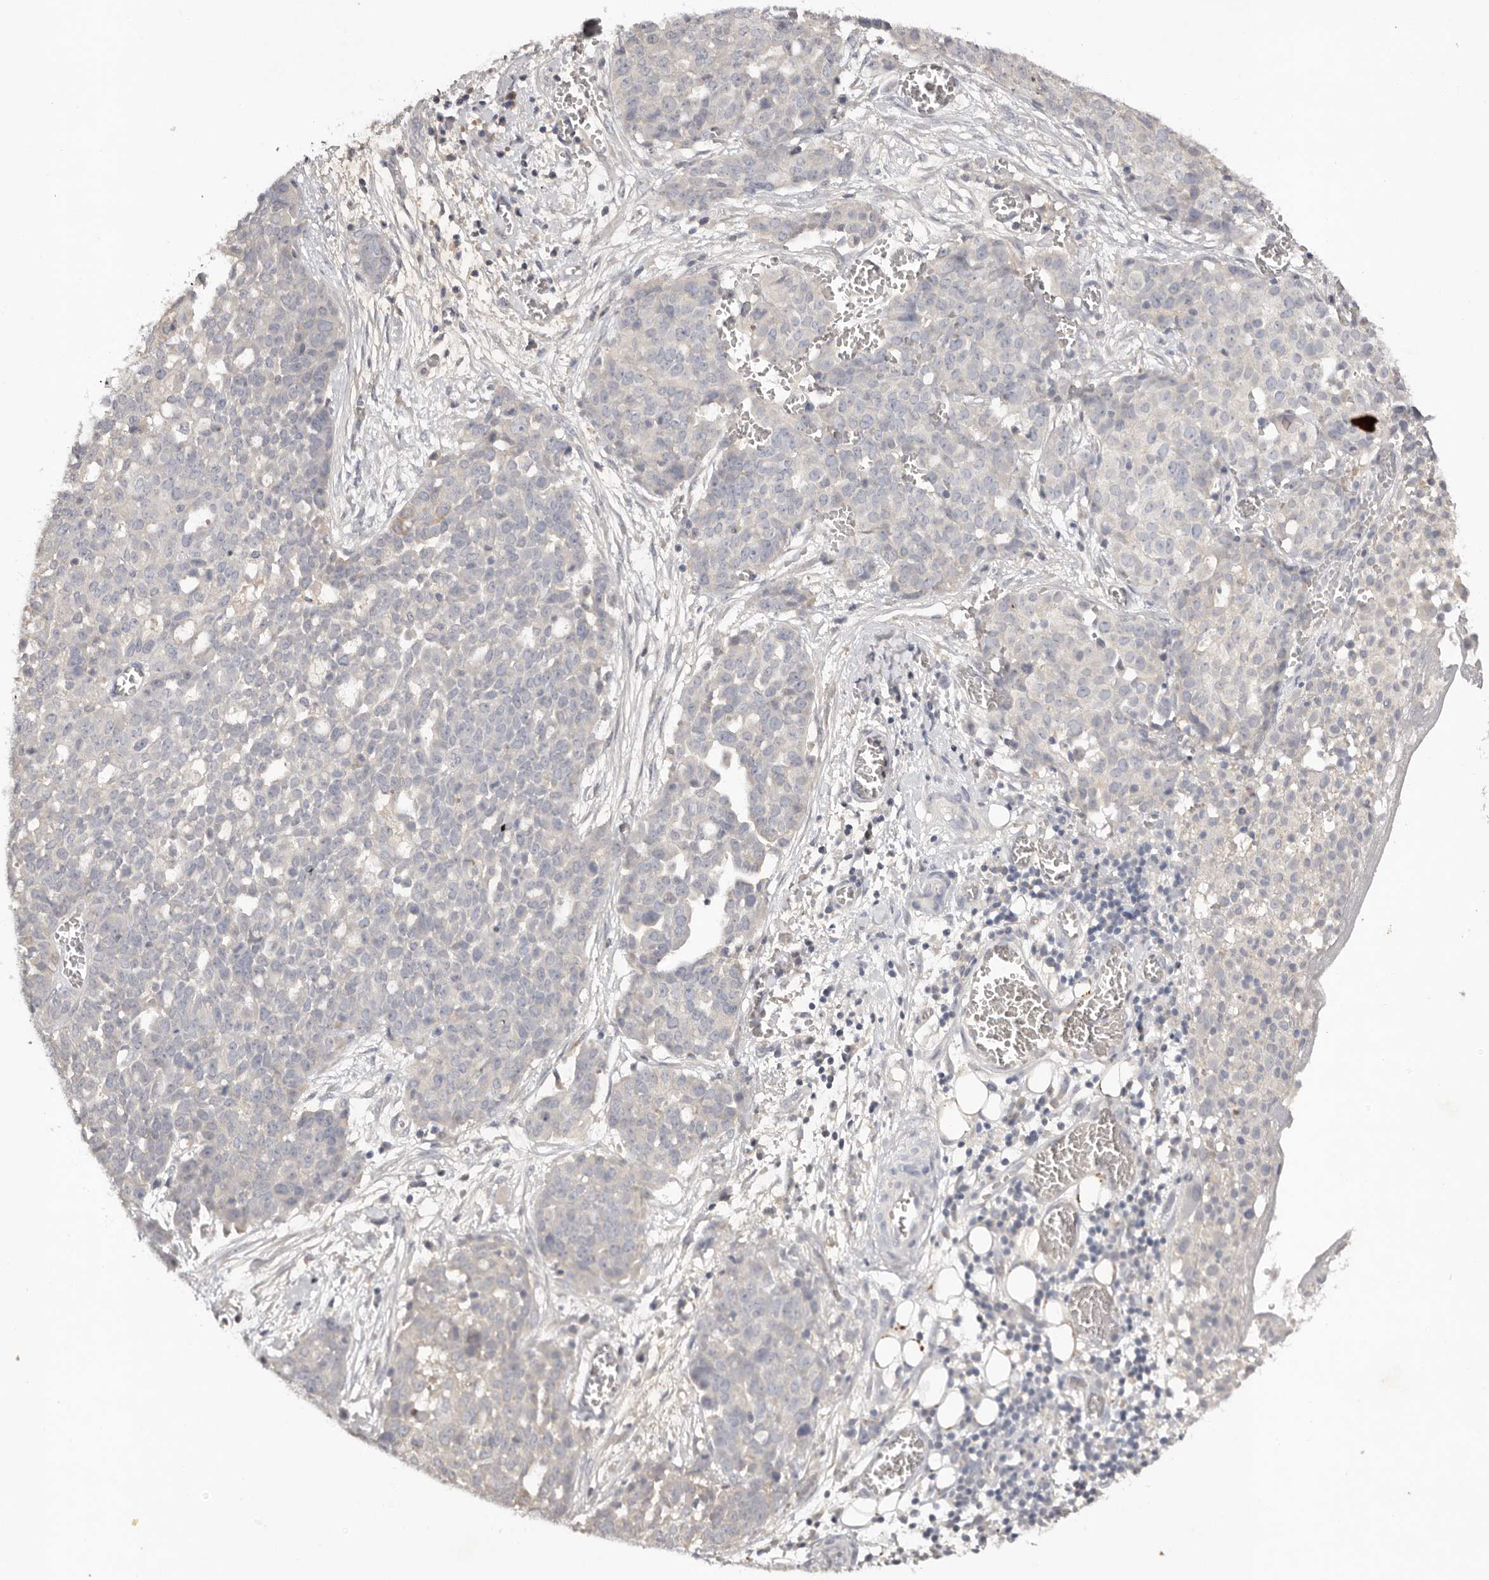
{"staining": {"intensity": "negative", "quantity": "none", "location": "none"}, "tissue": "ovarian cancer", "cell_type": "Tumor cells", "image_type": "cancer", "snomed": [{"axis": "morphology", "description": "Cystadenocarcinoma, serous, NOS"}, {"axis": "topography", "description": "Soft tissue"}, {"axis": "topography", "description": "Ovary"}], "caption": "The photomicrograph demonstrates no staining of tumor cells in ovarian serous cystadenocarcinoma. (IHC, brightfield microscopy, high magnification).", "gene": "SCUBE2", "patient": {"sex": "female", "age": 57}}